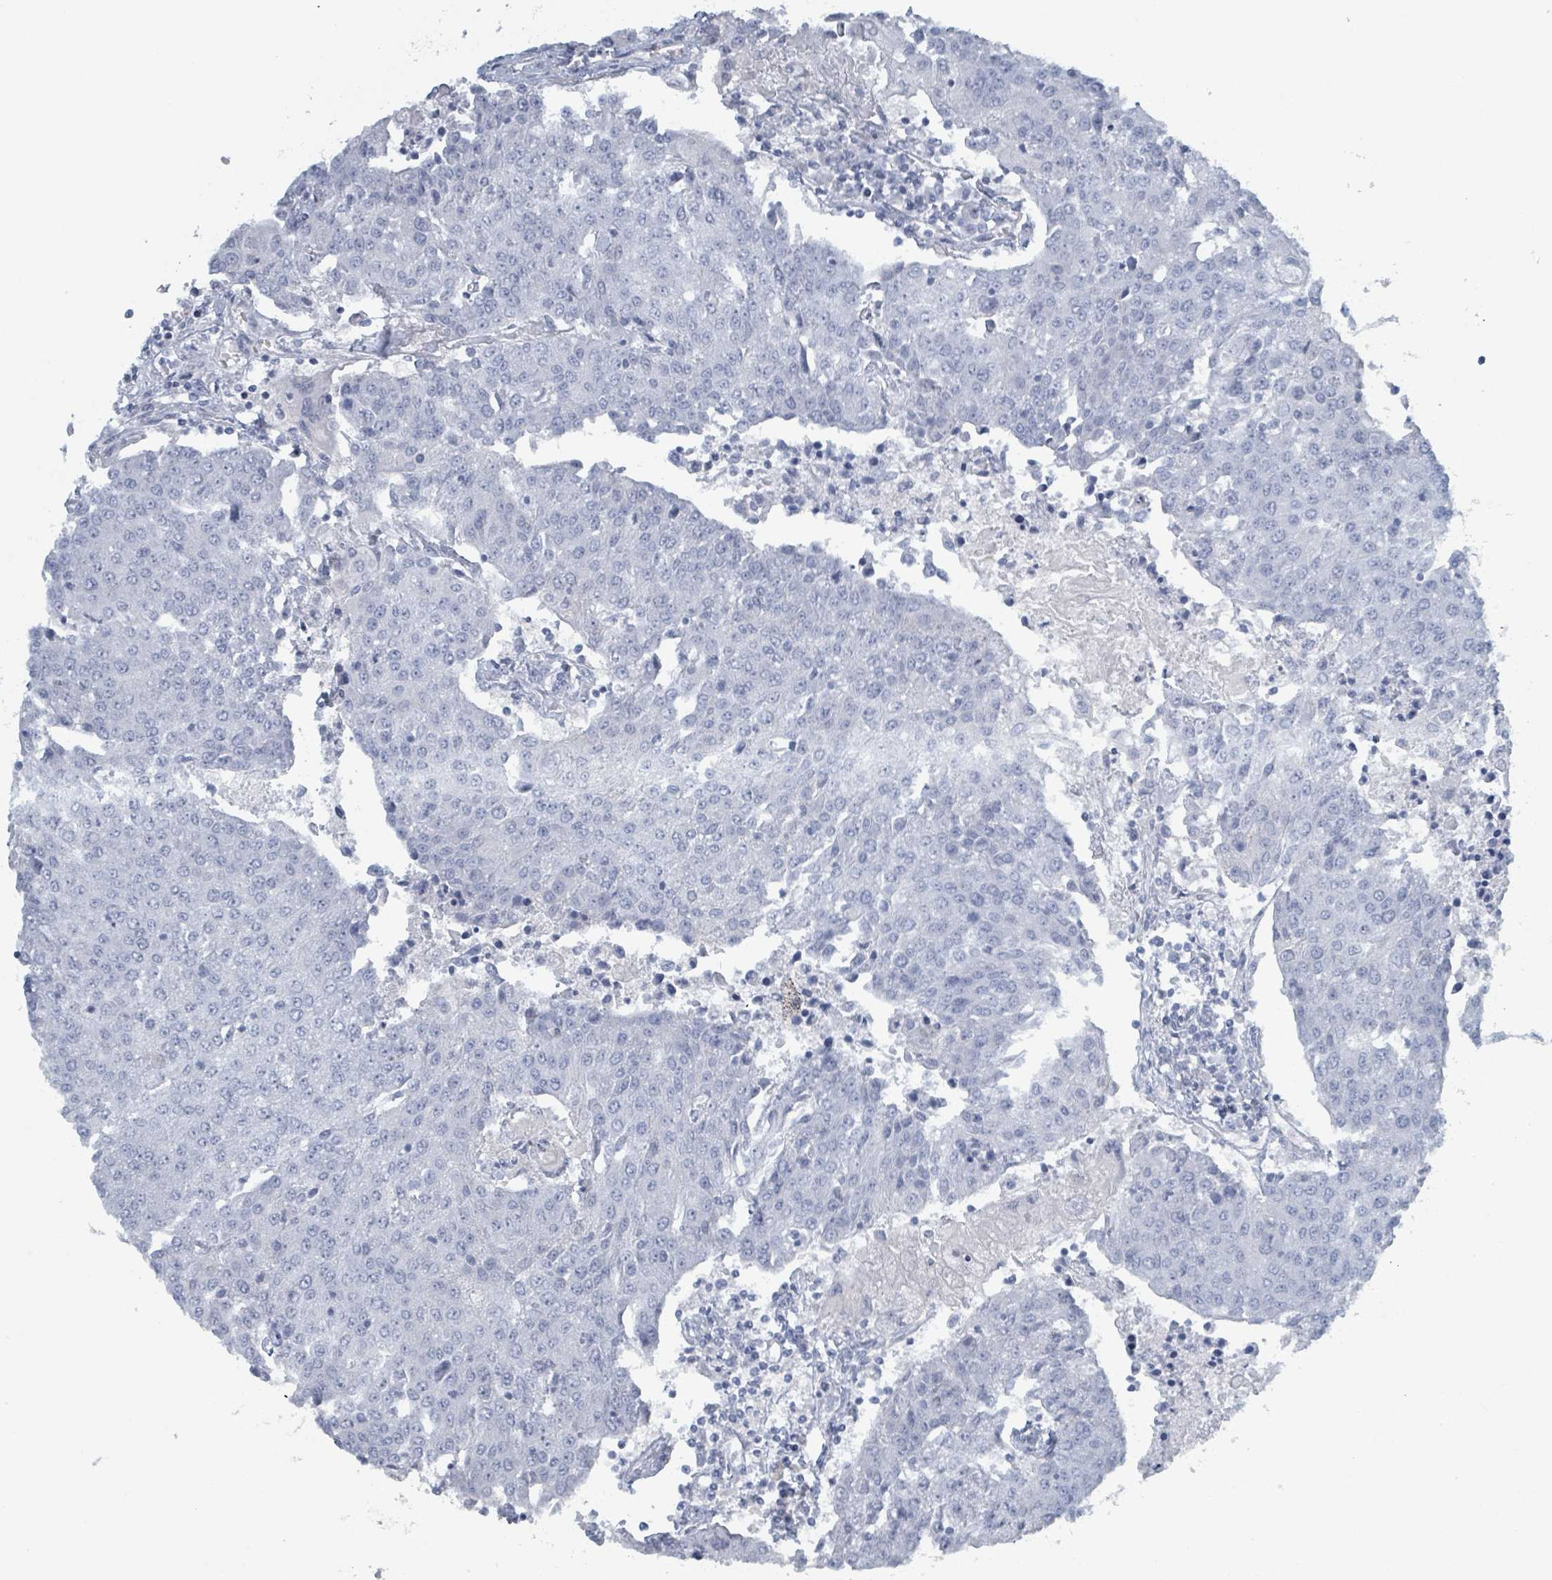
{"staining": {"intensity": "negative", "quantity": "none", "location": "none"}, "tissue": "urothelial cancer", "cell_type": "Tumor cells", "image_type": "cancer", "snomed": [{"axis": "morphology", "description": "Urothelial carcinoma, High grade"}, {"axis": "topography", "description": "Urinary bladder"}], "caption": "IHC of high-grade urothelial carcinoma displays no staining in tumor cells. (DAB IHC visualized using brightfield microscopy, high magnification).", "gene": "HEATR5A", "patient": {"sex": "female", "age": 85}}